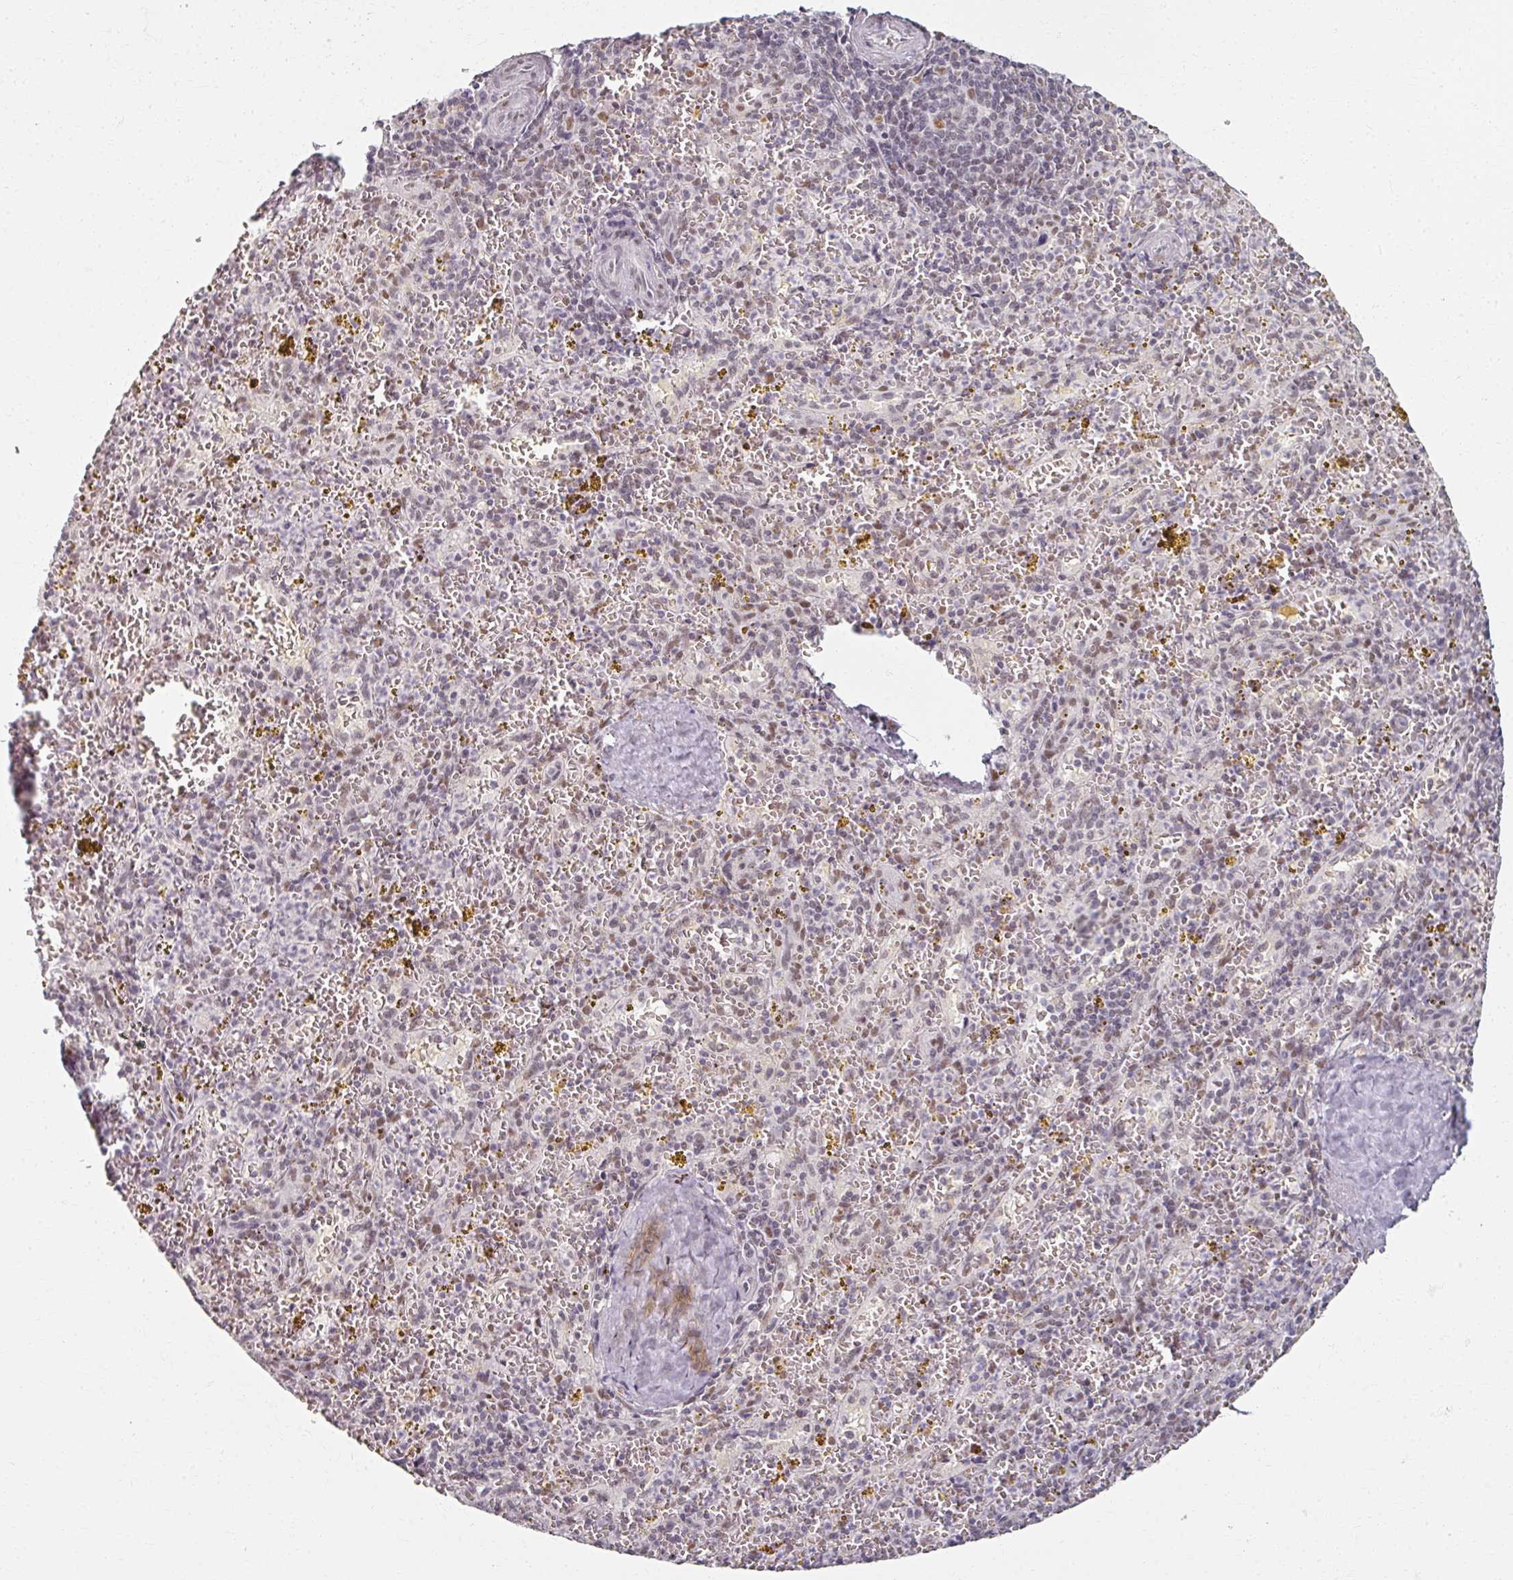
{"staining": {"intensity": "weak", "quantity": "<25%", "location": "nuclear"}, "tissue": "spleen", "cell_type": "Cells in red pulp", "image_type": "normal", "snomed": [{"axis": "morphology", "description": "Normal tissue, NOS"}, {"axis": "topography", "description": "Spleen"}], "caption": "This is an immunohistochemistry micrograph of unremarkable spleen. There is no expression in cells in red pulp.", "gene": "RIPOR3", "patient": {"sex": "male", "age": 57}}